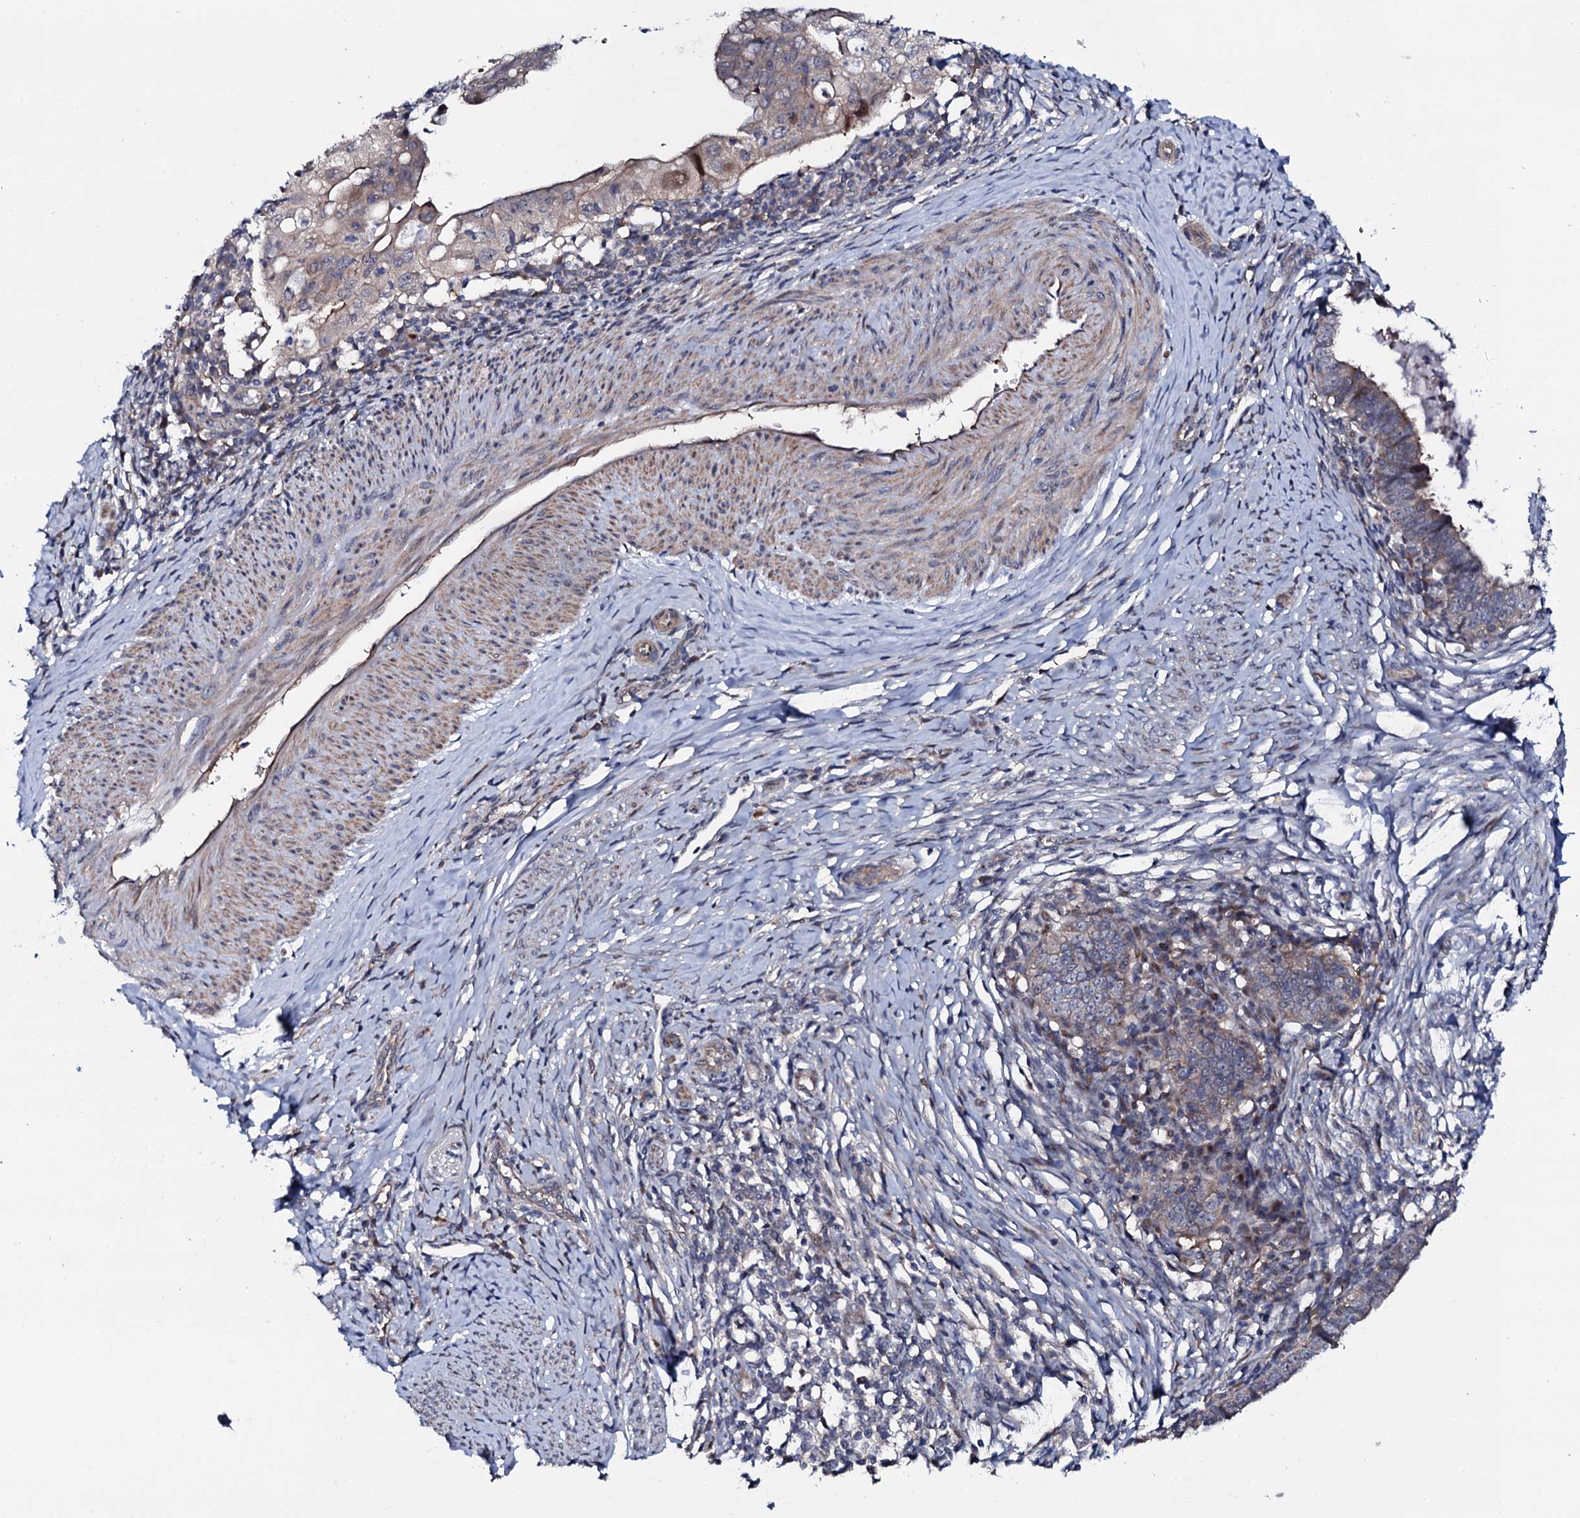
{"staining": {"intensity": "weak", "quantity": "<25%", "location": "cytoplasmic/membranous,nuclear"}, "tissue": "cervical cancer", "cell_type": "Tumor cells", "image_type": "cancer", "snomed": [{"axis": "morphology", "description": "Adenocarcinoma, NOS"}, {"axis": "topography", "description": "Cervix"}], "caption": "Protein analysis of cervical adenocarcinoma reveals no significant expression in tumor cells.", "gene": "CIAO2A", "patient": {"sex": "female", "age": 36}}